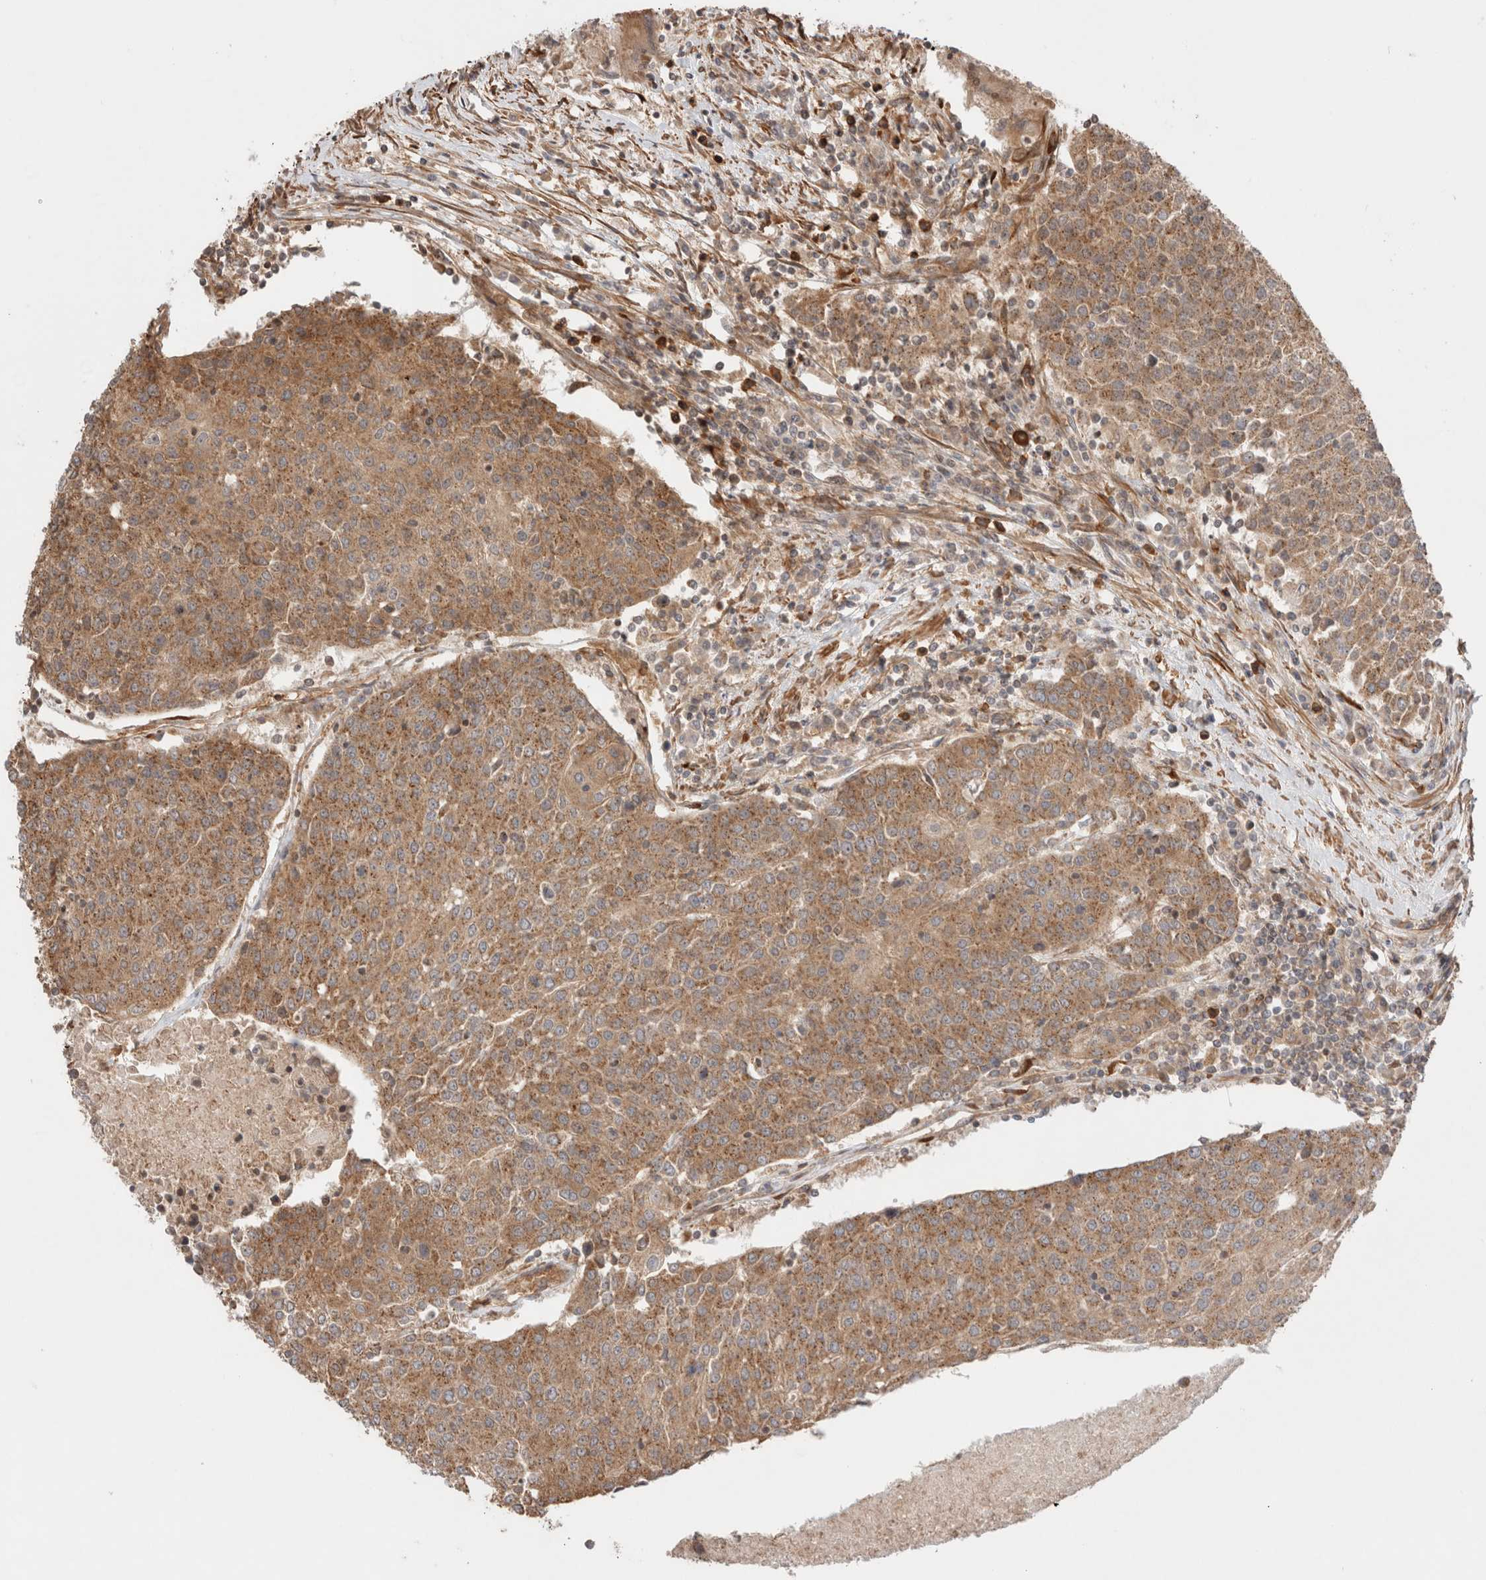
{"staining": {"intensity": "moderate", "quantity": ">75%", "location": "cytoplasmic/membranous"}, "tissue": "urothelial cancer", "cell_type": "Tumor cells", "image_type": "cancer", "snomed": [{"axis": "morphology", "description": "Urothelial carcinoma, High grade"}, {"axis": "topography", "description": "Urinary bladder"}], "caption": "High-grade urothelial carcinoma stained with a brown dye displays moderate cytoplasmic/membranous positive positivity in approximately >75% of tumor cells.", "gene": "ZNF649", "patient": {"sex": "female", "age": 85}}